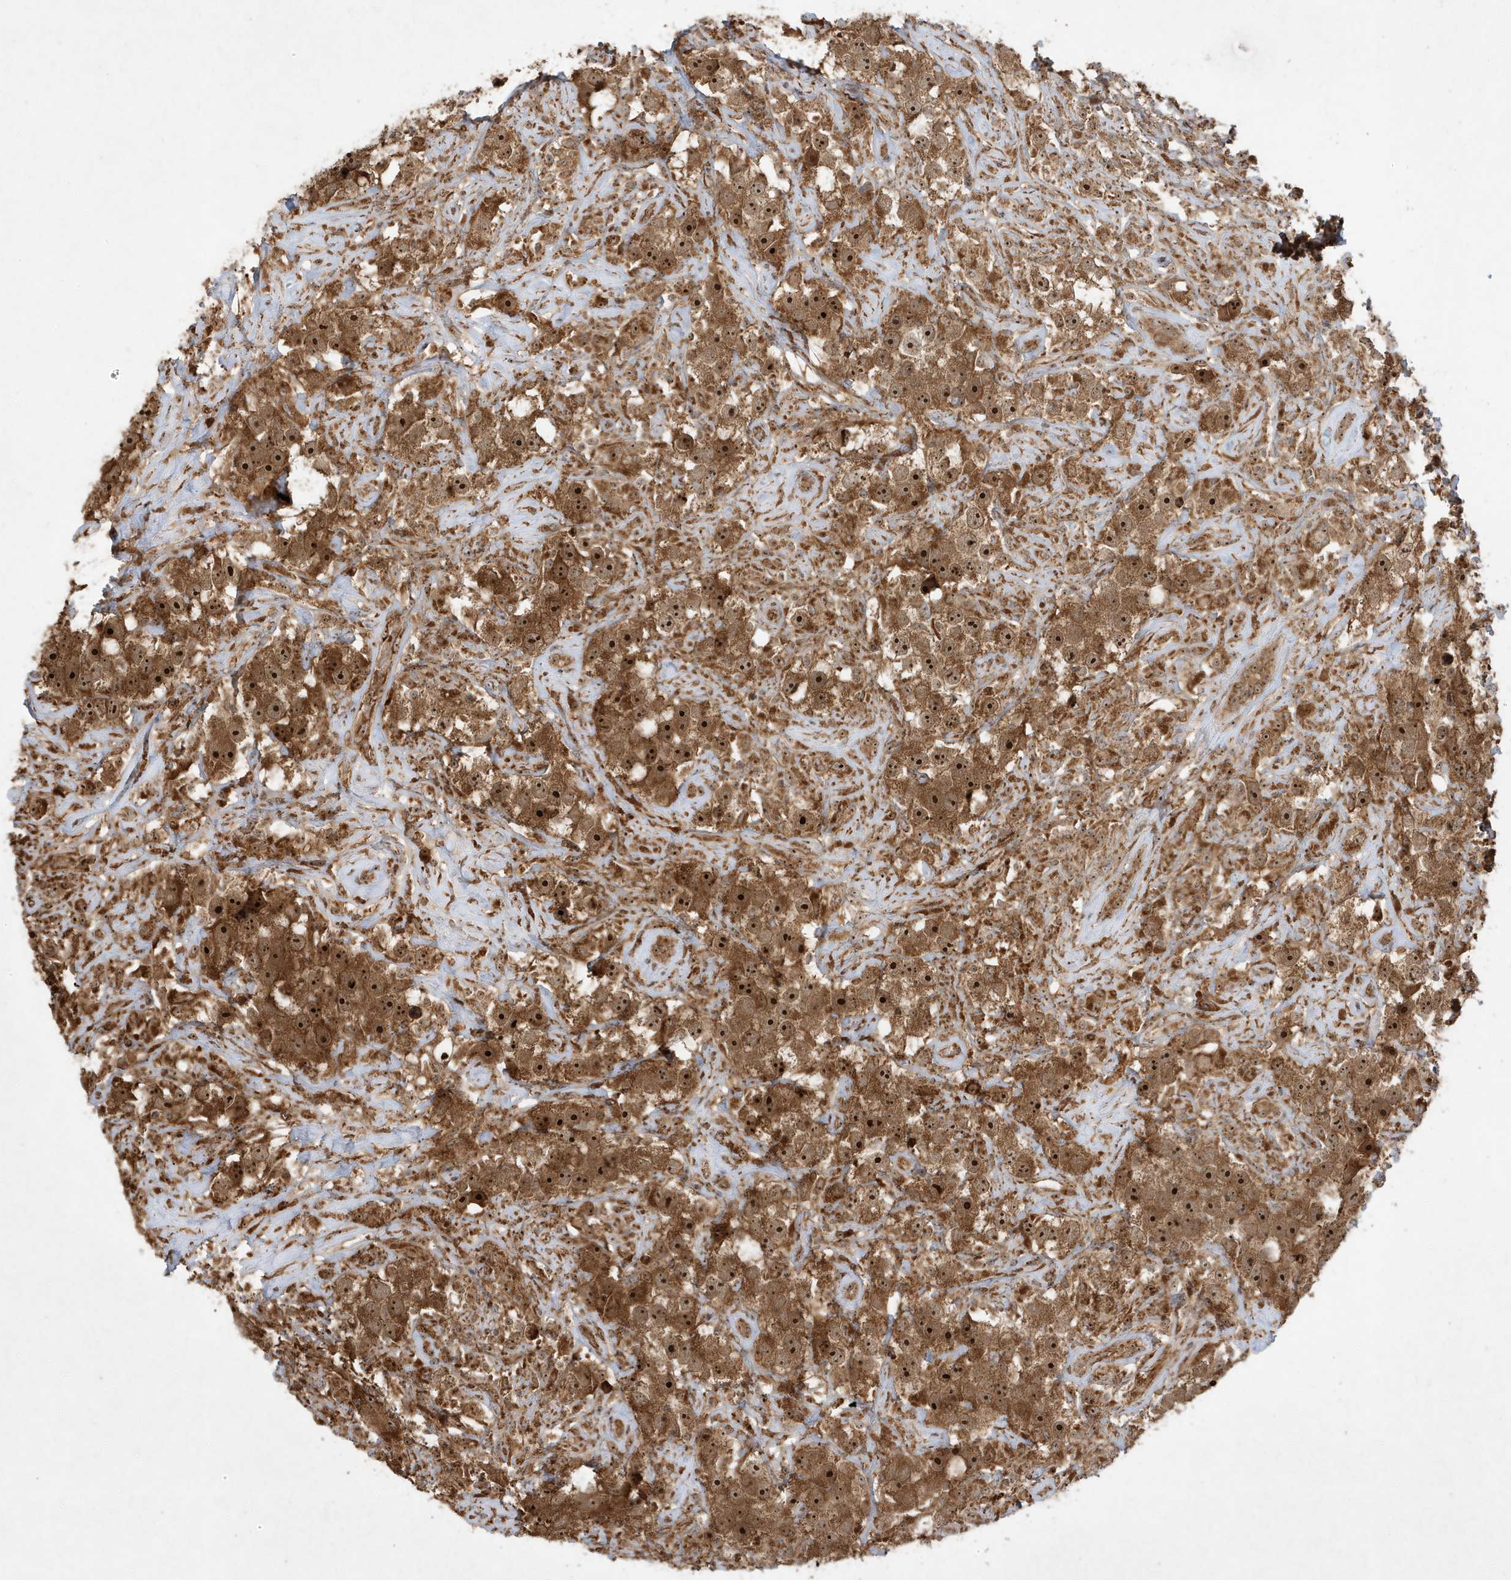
{"staining": {"intensity": "strong", "quantity": ">75%", "location": "cytoplasmic/membranous,nuclear"}, "tissue": "testis cancer", "cell_type": "Tumor cells", "image_type": "cancer", "snomed": [{"axis": "morphology", "description": "Seminoma, NOS"}, {"axis": "topography", "description": "Testis"}], "caption": "Protein staining demonstrates strong cytoplasmic/membranous and nuclear staining in approximately >75% of tumor cells in seminoma (testis).", "gene": "ABCB9", "patient": {"sex": "male", "age": 49}}